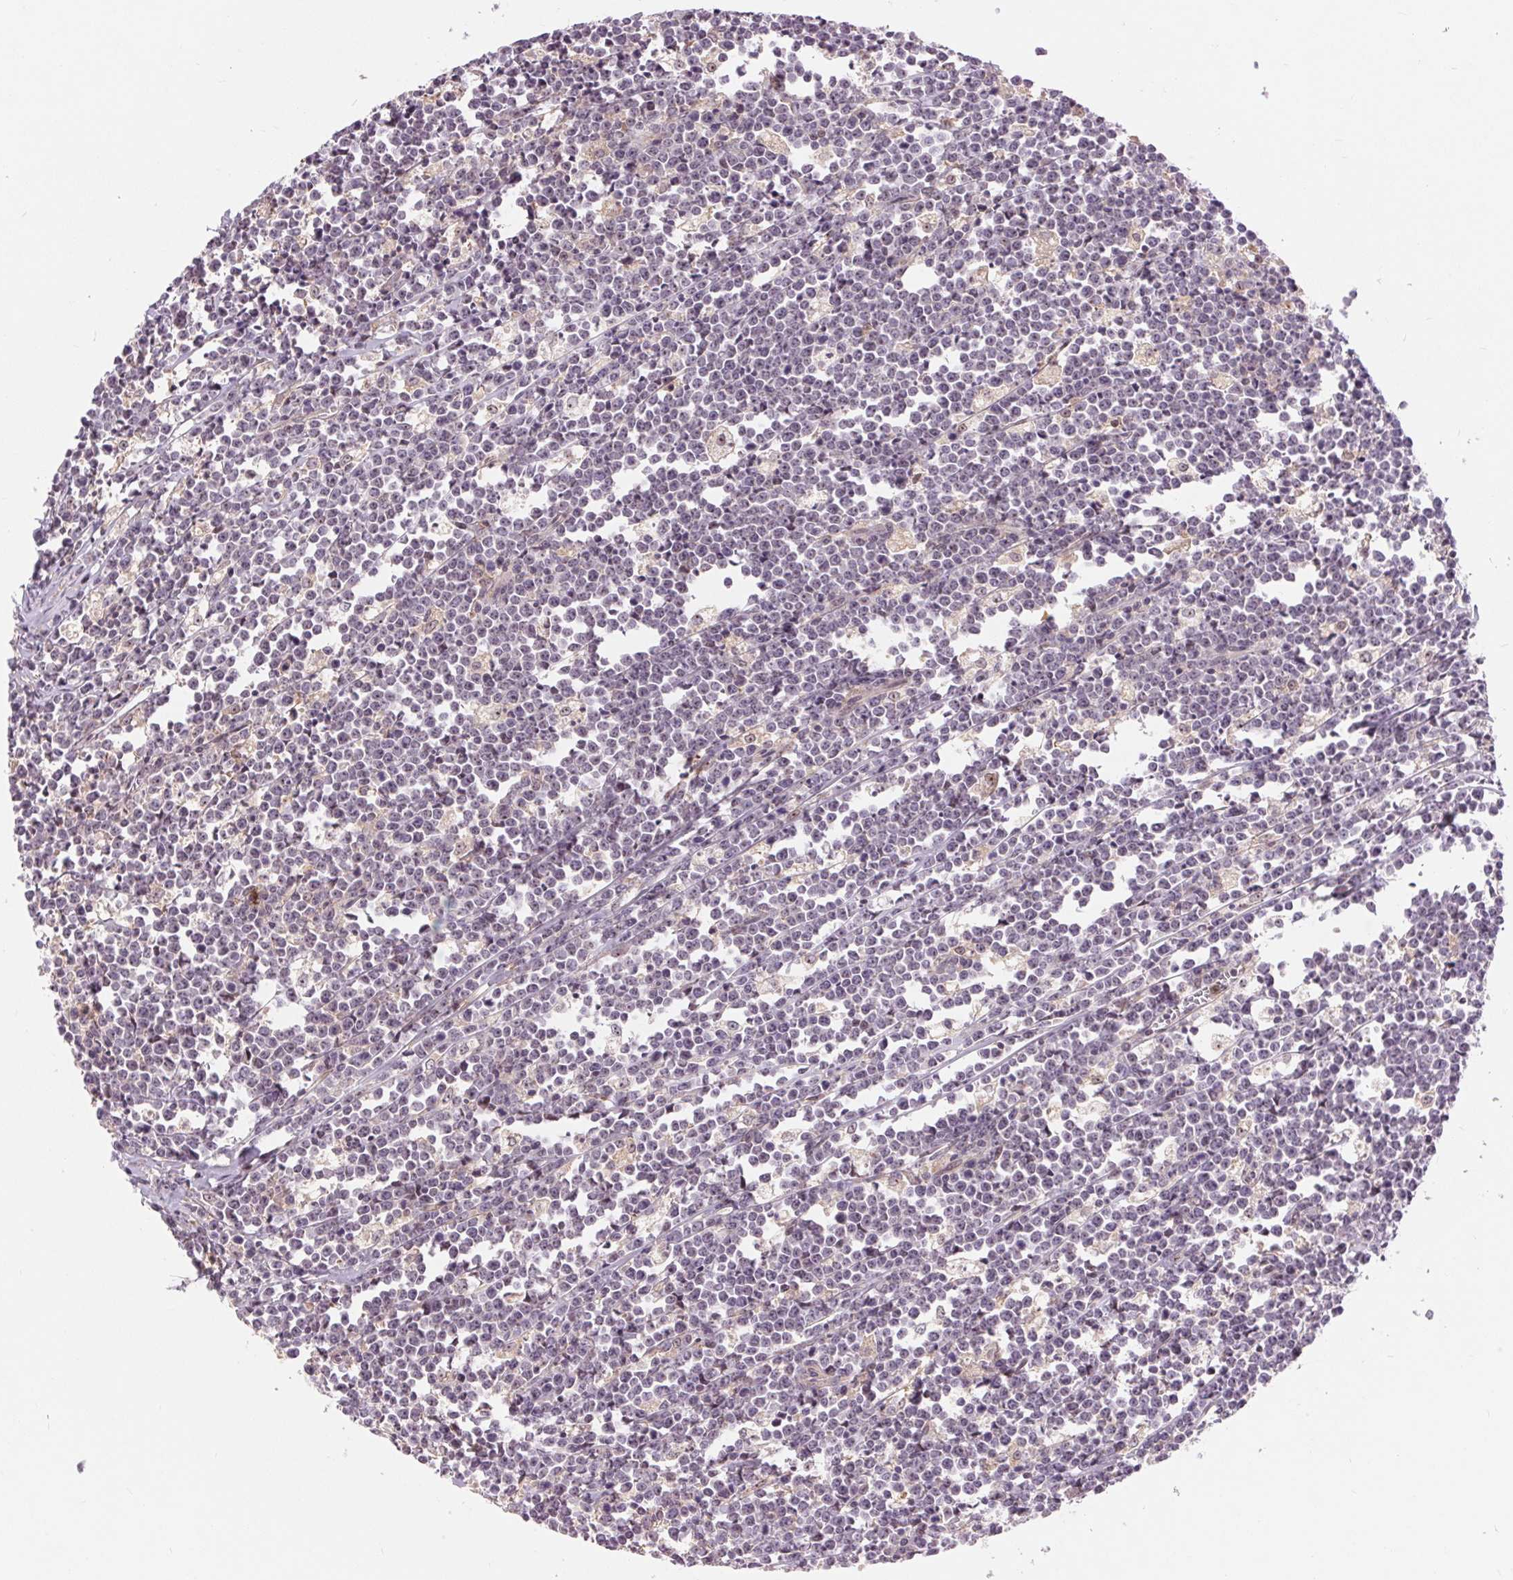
{"staining": {"intensity": "negative", "quantity": "none", "location": "none"}, "tissue": "lymphoma", "cell_type": "Tumor cells", "image_type": "cancer", "snomed": [{"axis": "morphology", "description": "Malignant lymphoma, non-Hodgkin's type, High grade"}, {"axis": "topography", "description": "Small intestine"}], "caption": "The micrograph displays no significant expression in tumor cells of lymphoma.", "gene": "RANBP3L", "patient": {"sex": "female", "age": 56}}